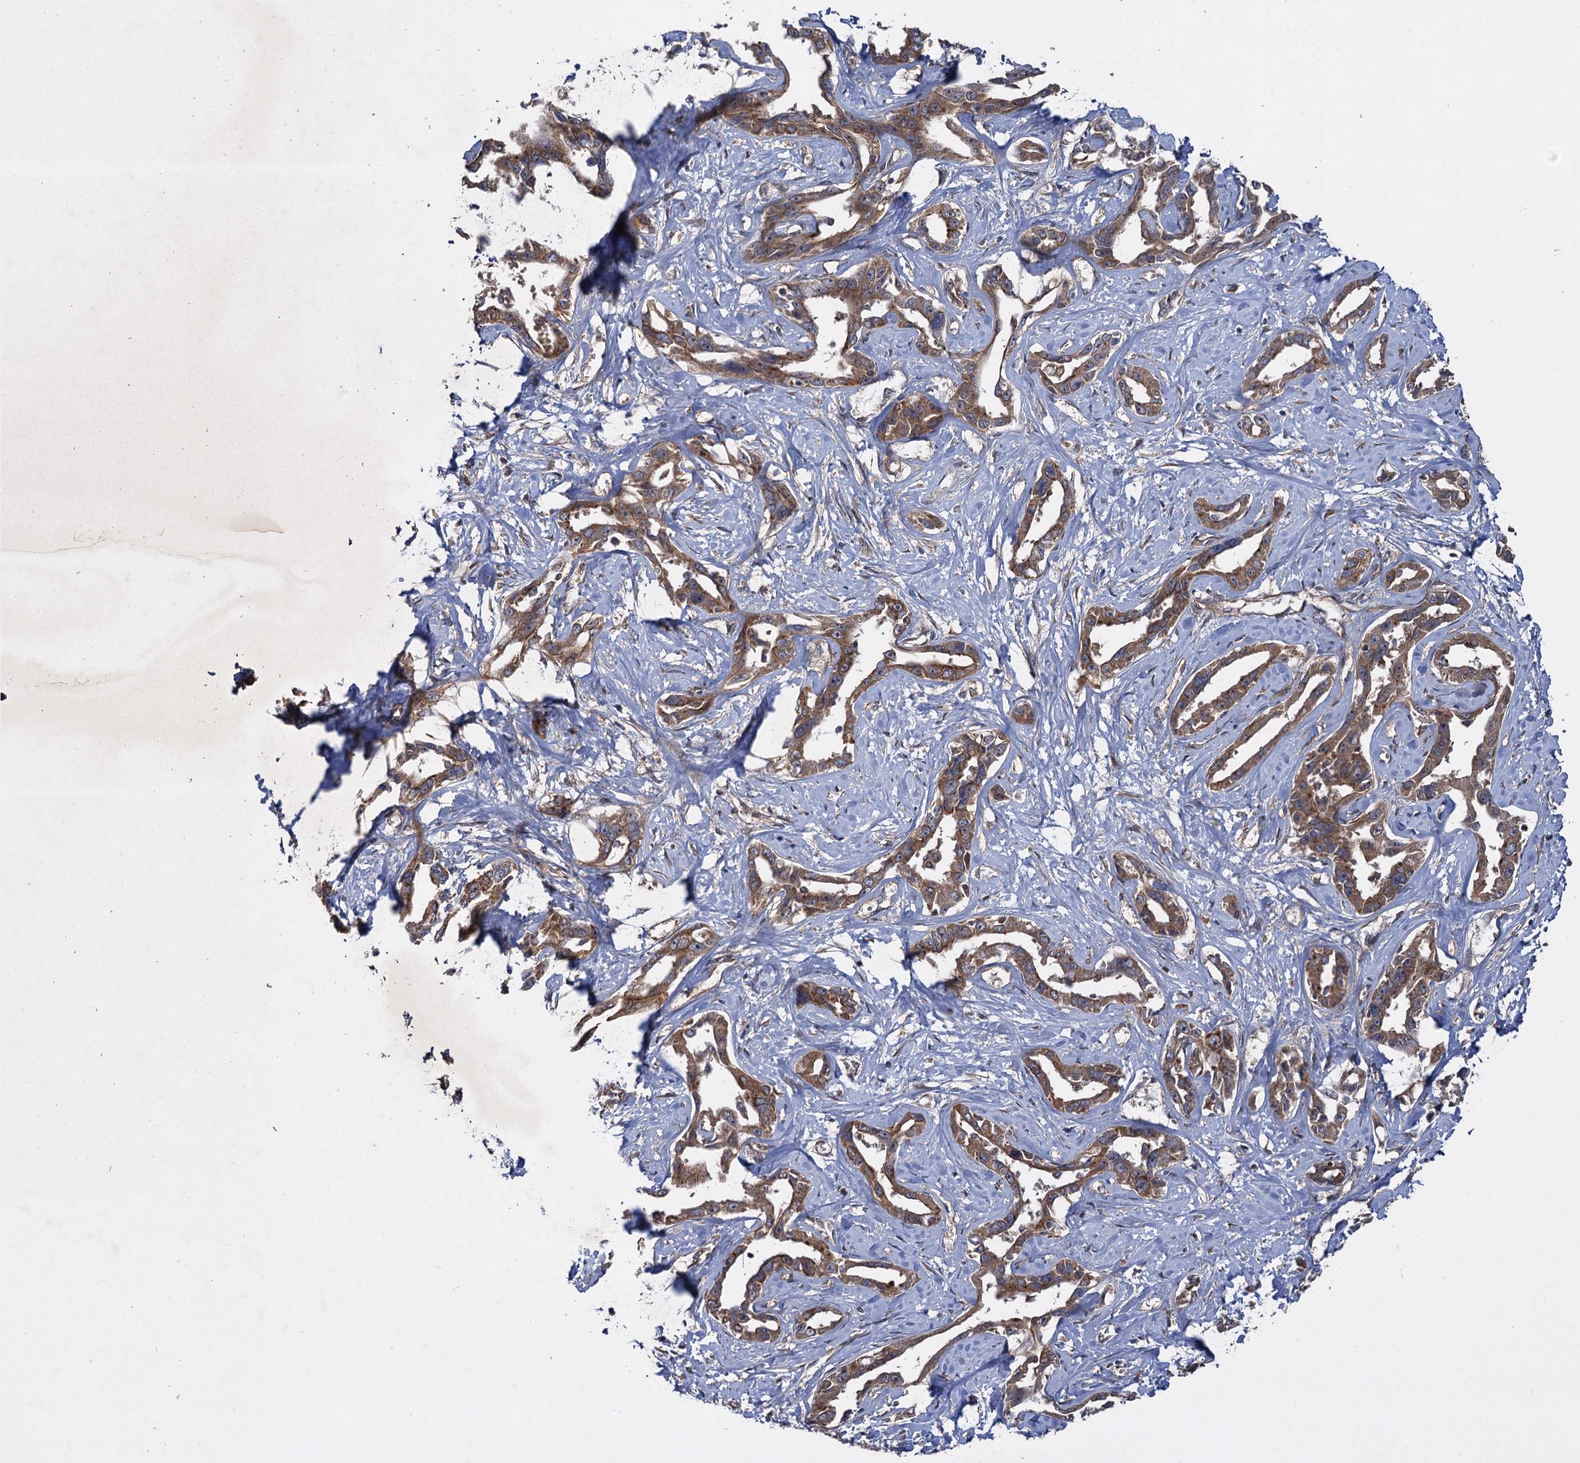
{"staining": {"intensity": "moderate", "quantity": ">75%", "location": "cytoplasmic/membranous"}, "tissue": "liver cancer", "cell_type": "Tumor cells", "image_type": "cancer", "snomed": [{"axis": "morphology", "description": "Cholangiocarcinoma"}, {"axis": "topography", "description": "Liver"}], "caption": "Approximately >75% of tumor cells in liver cancer exhibit moderate cytoplasmic/membranous protein expression as visualized by brown immunohistochemical staining.", "gene": "HAUS1", "patient": {"sex": "male", "age": 59}}